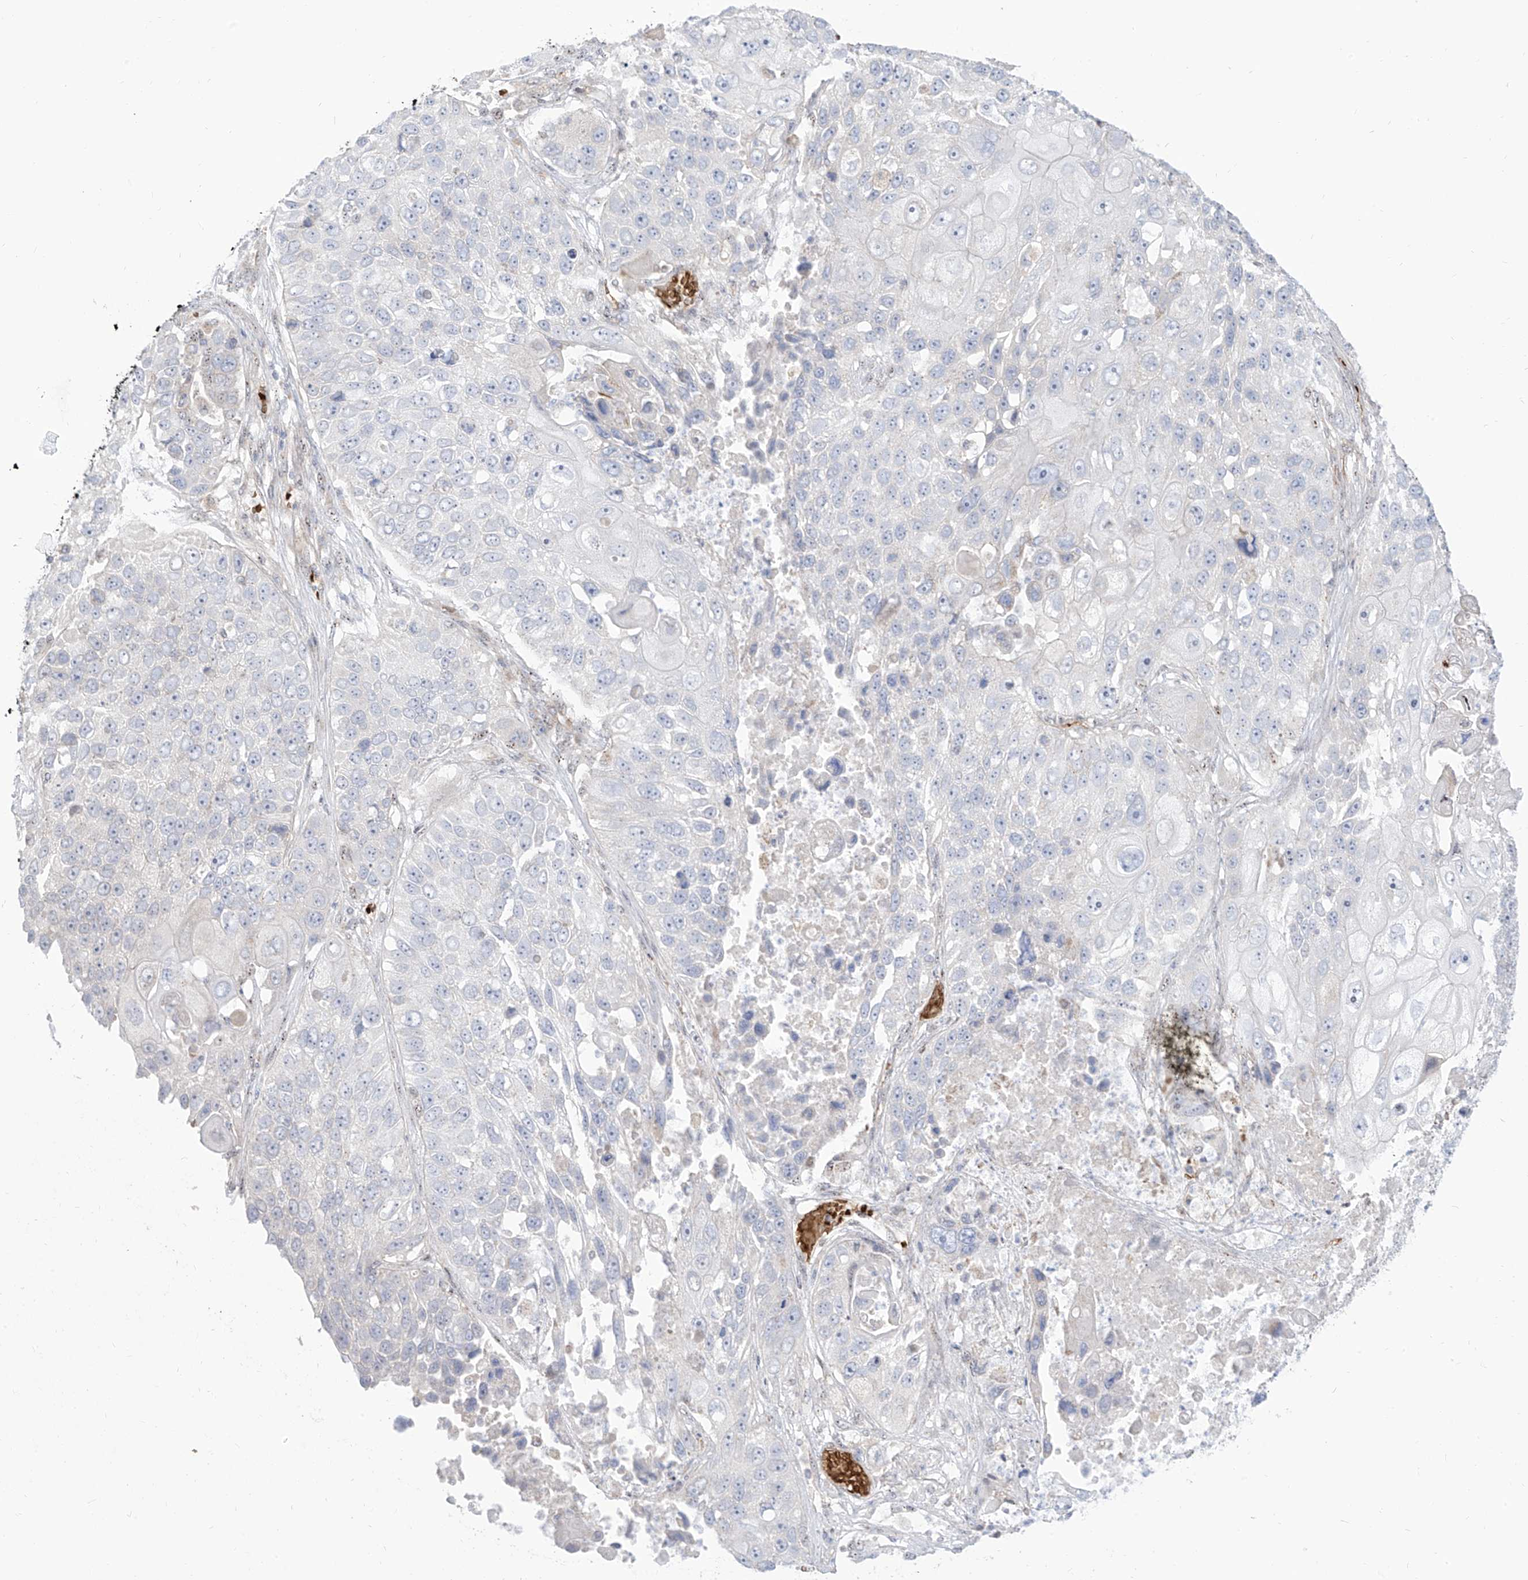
{"staining": {"intensity": "negative", "quantity": "none", "location": "none"}, "tissue": "lung cancer", "cell_type": "Tumor cells", "image_type": "cancer", "snomed": [{"axis": "morphology", "description": "Squamous cell carcinoma, NOS"}, {"axis": "topography", "description": "Lung"}], "caption": "The immunohistochemistry photomicrograph has no significant expression in tumor cells of squamous cell carcinoma (lung) tissue.", "gene": "ARHGEF40", "patient": {"sex": "male", "age": 61}}